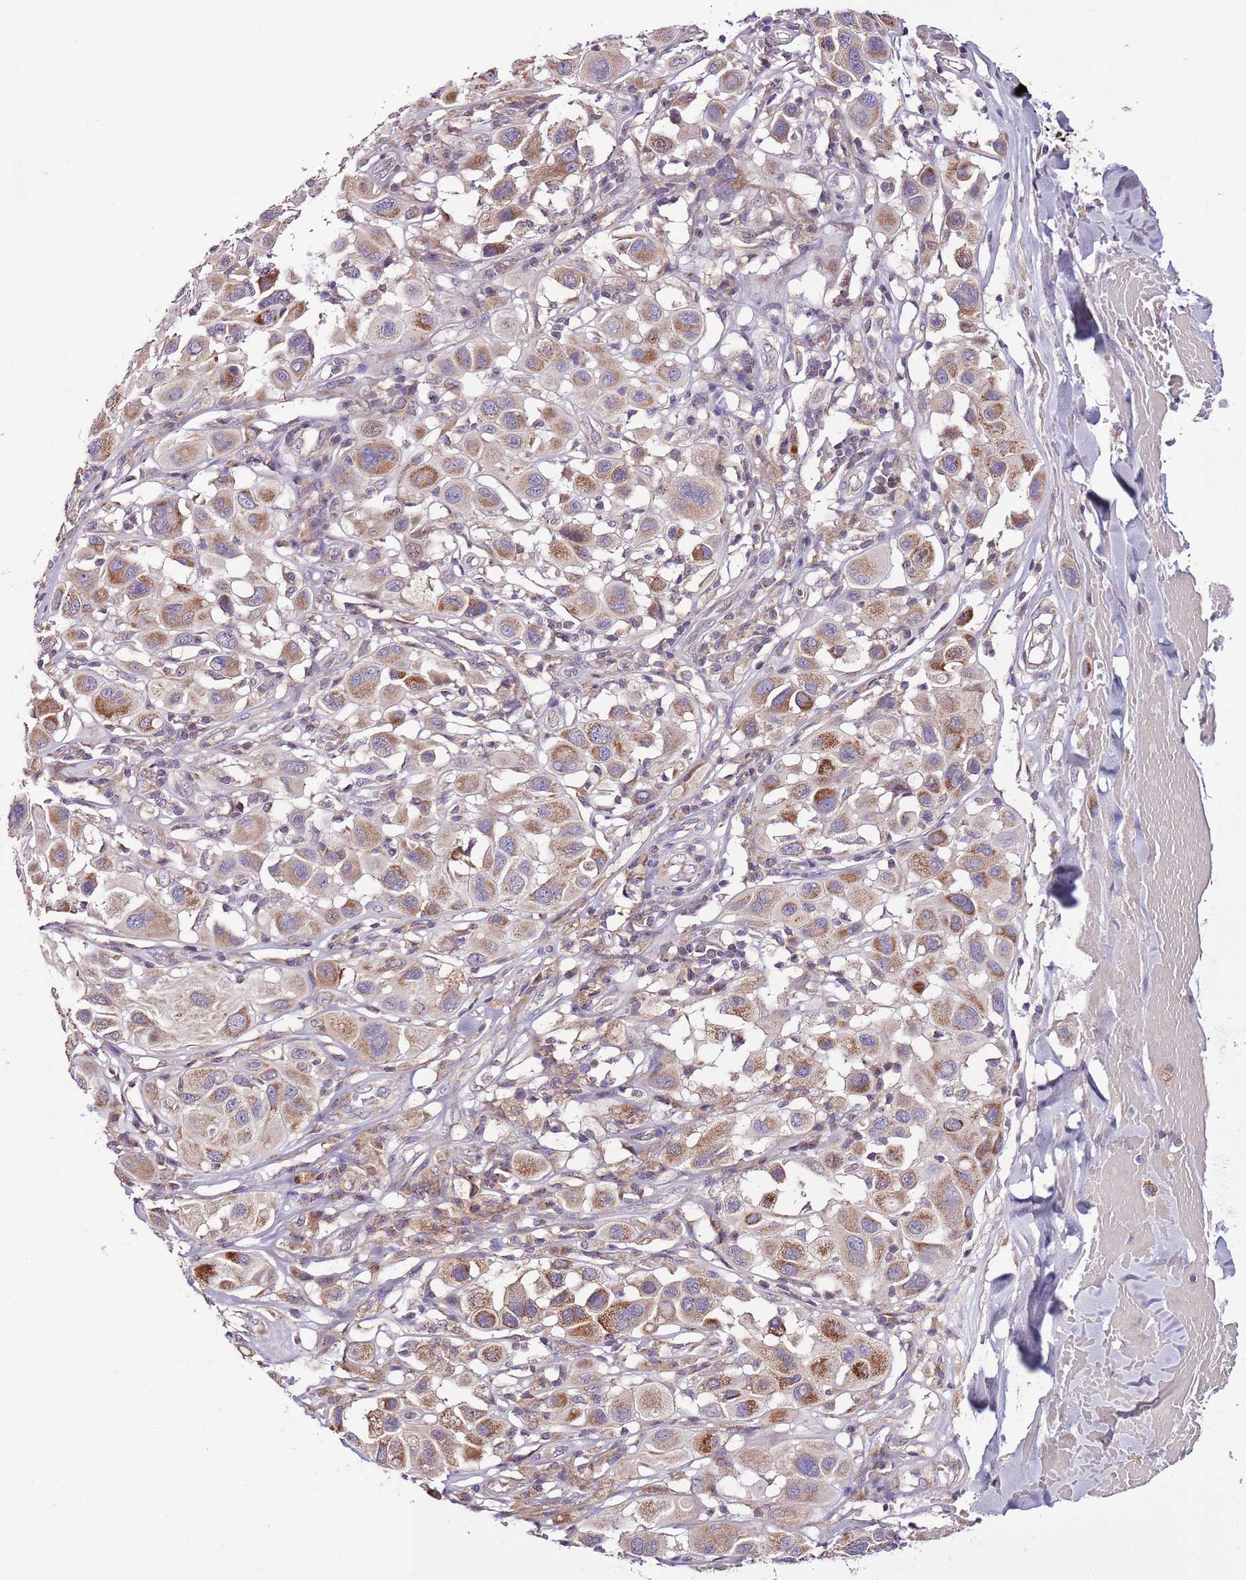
{"staining": {"intensity": "moderate", "quantity": ">75%", "location": "cytoplasmic/membranous"}, "tissue": "melanoma", "cell_type": "Tumor cells", "image_type": "cancer", "snomed": [{"axis": "morphology", "description": "Malignant melanoma, Metastatic site"}, {"axis": "topography", "description": "Skin"}], "caption": "Tumor cells reveal medium levels of moderate cytoplasmic/membranous expression in about >75% of cells in human malignant melanoma (metastatic site).", "gene": "SMG1", "patient": {"sex": "male", "age": 41}}